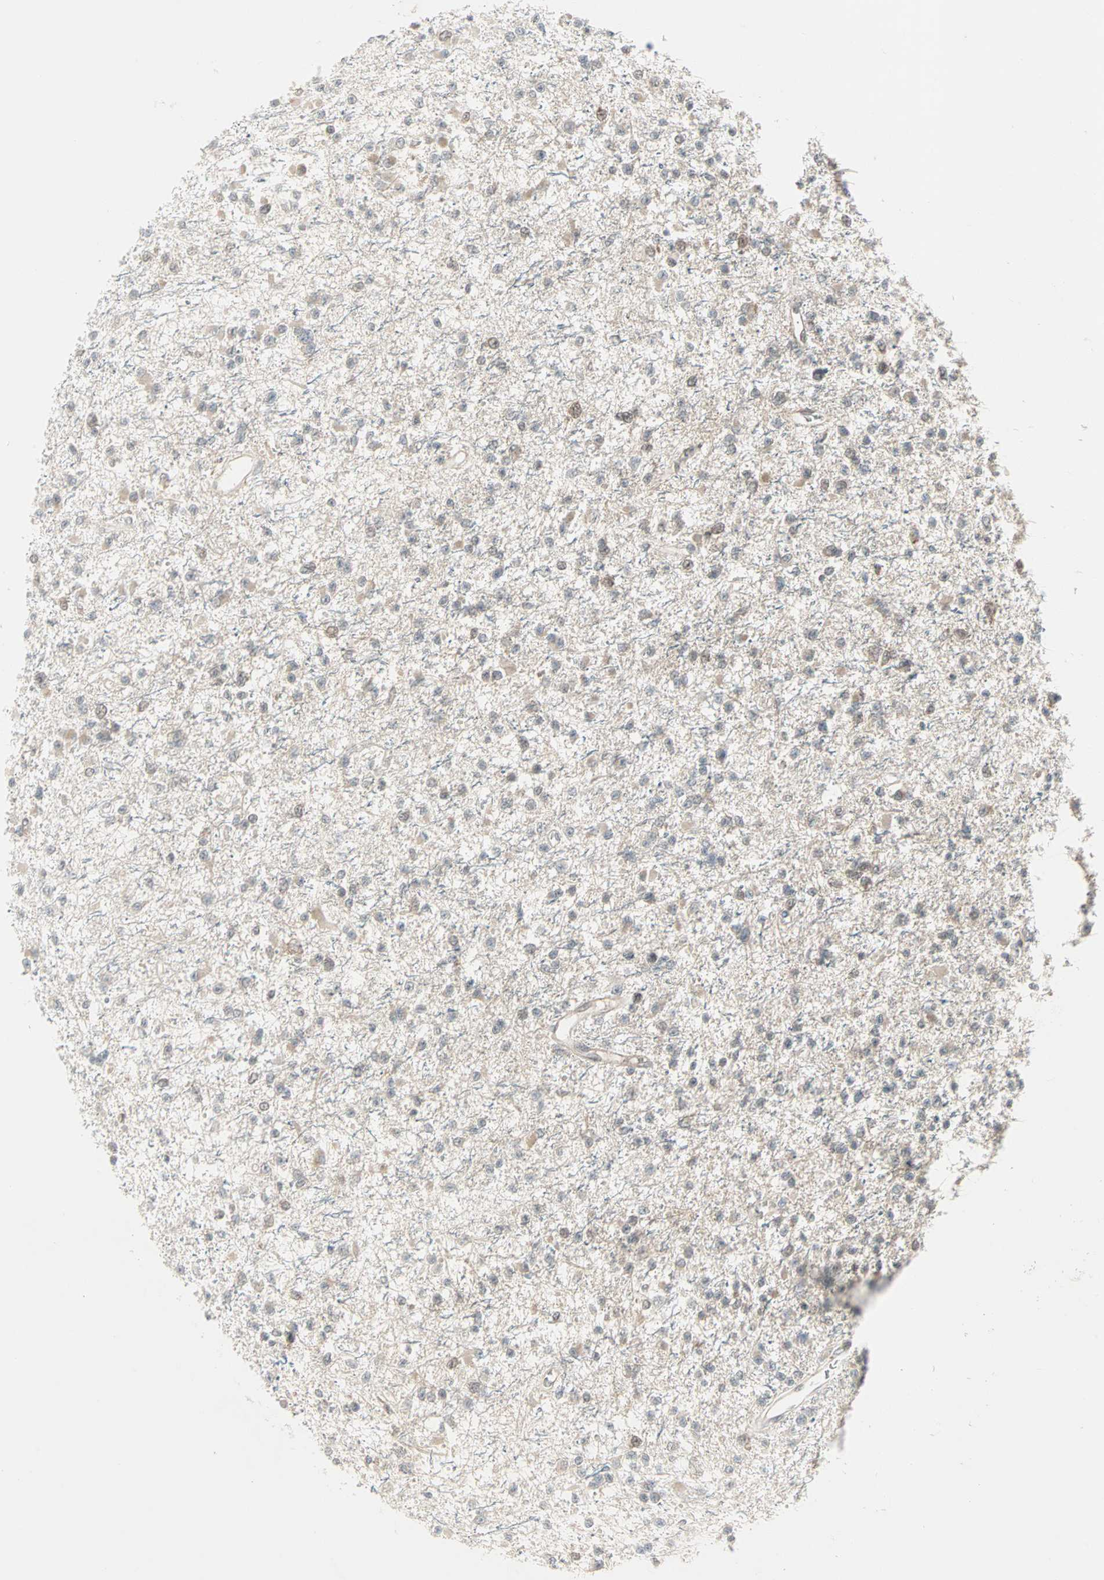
{"staining": {"intensity": "weak", "quantity": "25%-75%", "location": "cytoplasmic/membranous"}, "tissue": "glioma", "cell_type": "Tumor cells", "image_type": "cancer", "snomed": [{"axis": "morphology", "description": "Glioma, malignant, Low grade"}, {"axis": "topography", "description": "Brain"}], "caption": "Protein expression by IHC reveals weak cytoplasmic/membranous staining in about 25%-75% of tumor cells in low-grade glioma (malignant).", "gene": "PTPA", "patient": {"sex": "female", "age": 22}}